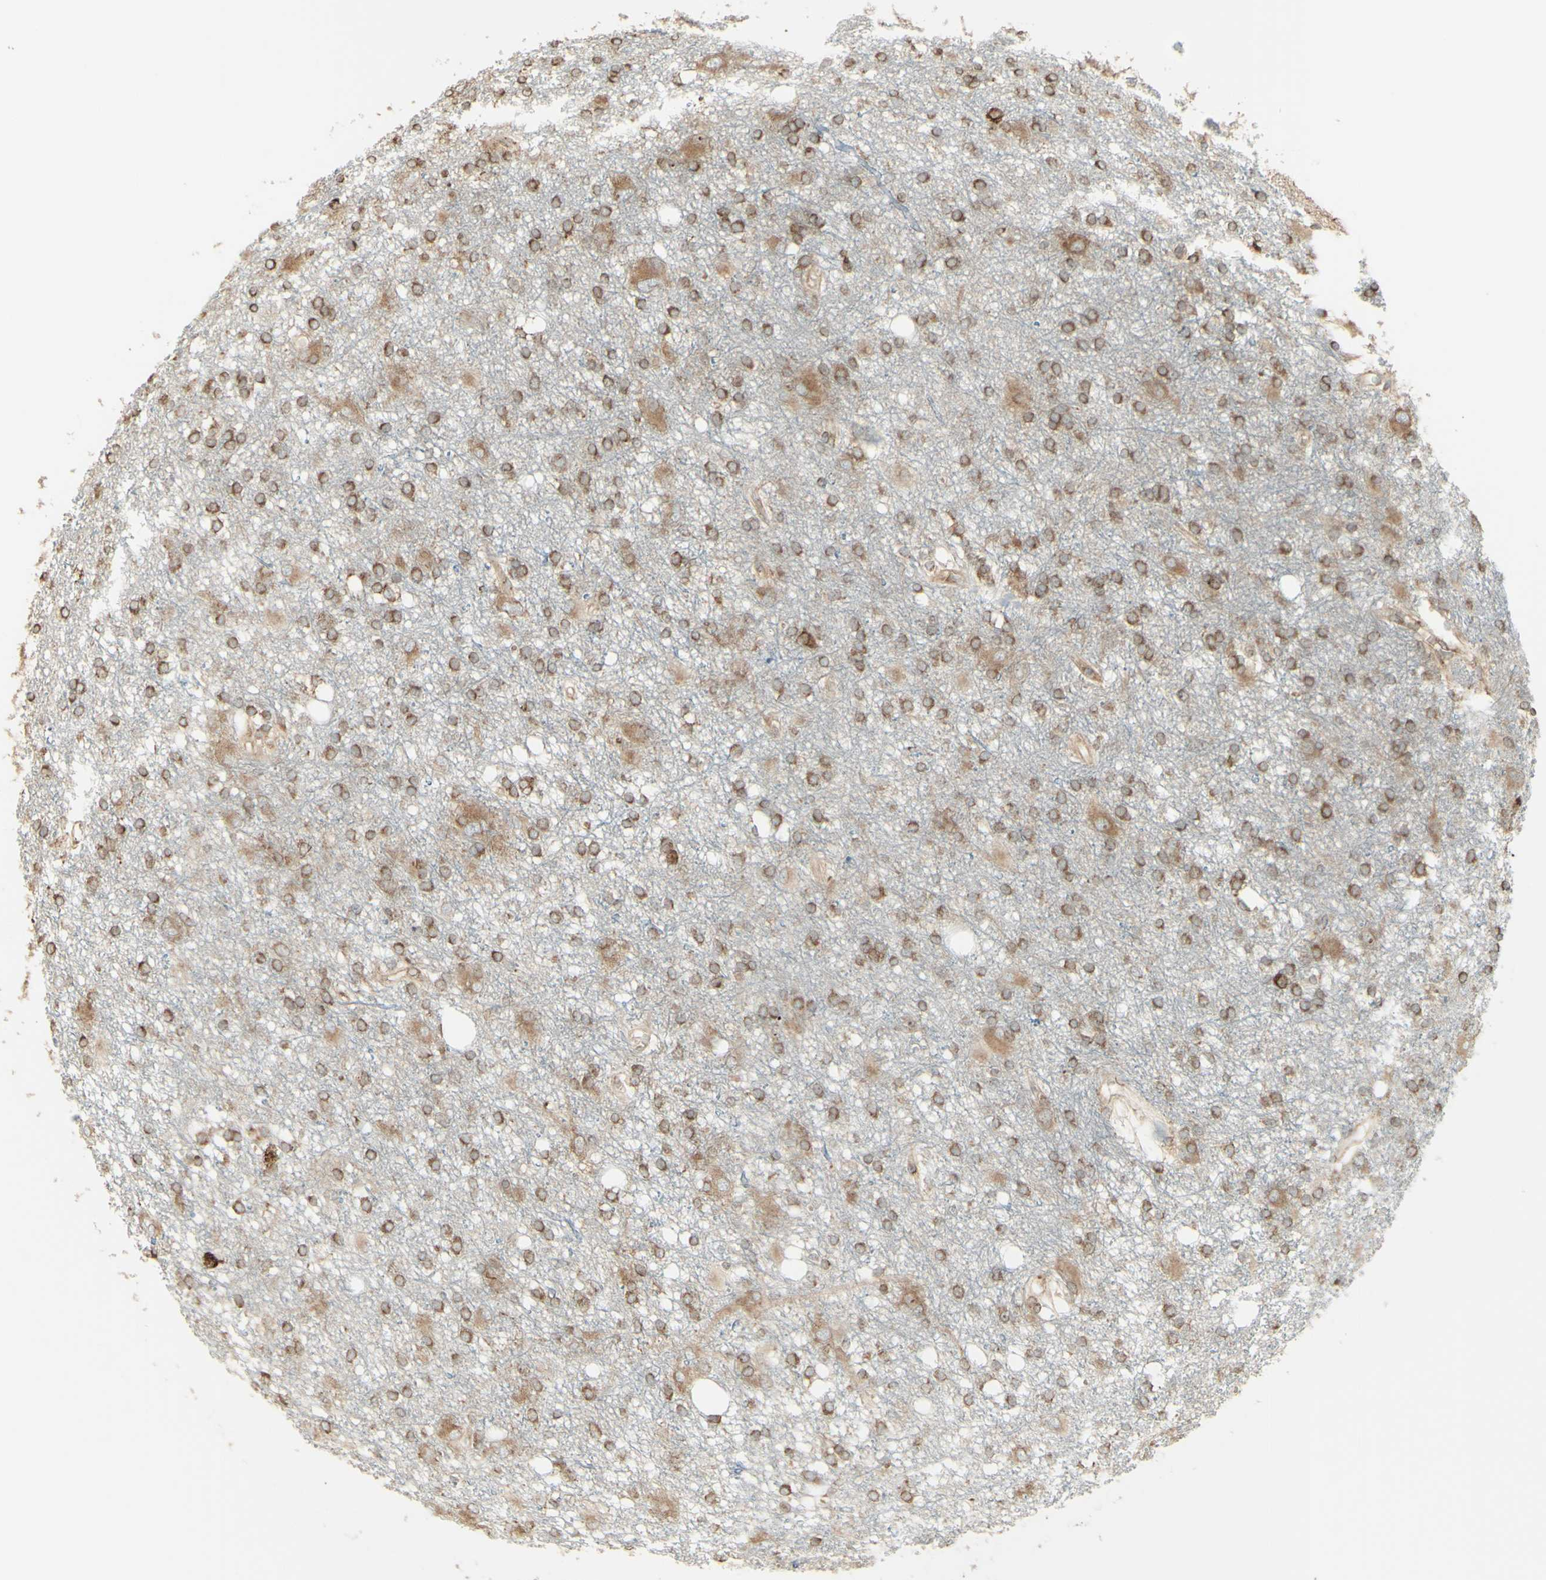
{"staining": {"intensity": "weak", "quantity": ">75%", "location": "cytoplasmic/membranous"}, "tissue": "glioma", "cell_type": "Tumor cells", "image_type": "cancer", "snomed": [{"axis": "morphology", "description": "Glioma, malignant, High grade"}, {"axis": "topography", "description": "Brain"}], "caption": "A brown stain labels weak cytoplasmic/membranous expression of a protein in glioma tumor cells. Nuclei are stained in blue.", "gene": "EEF1B2", "patient": {"sex": "female", "age": 59}}